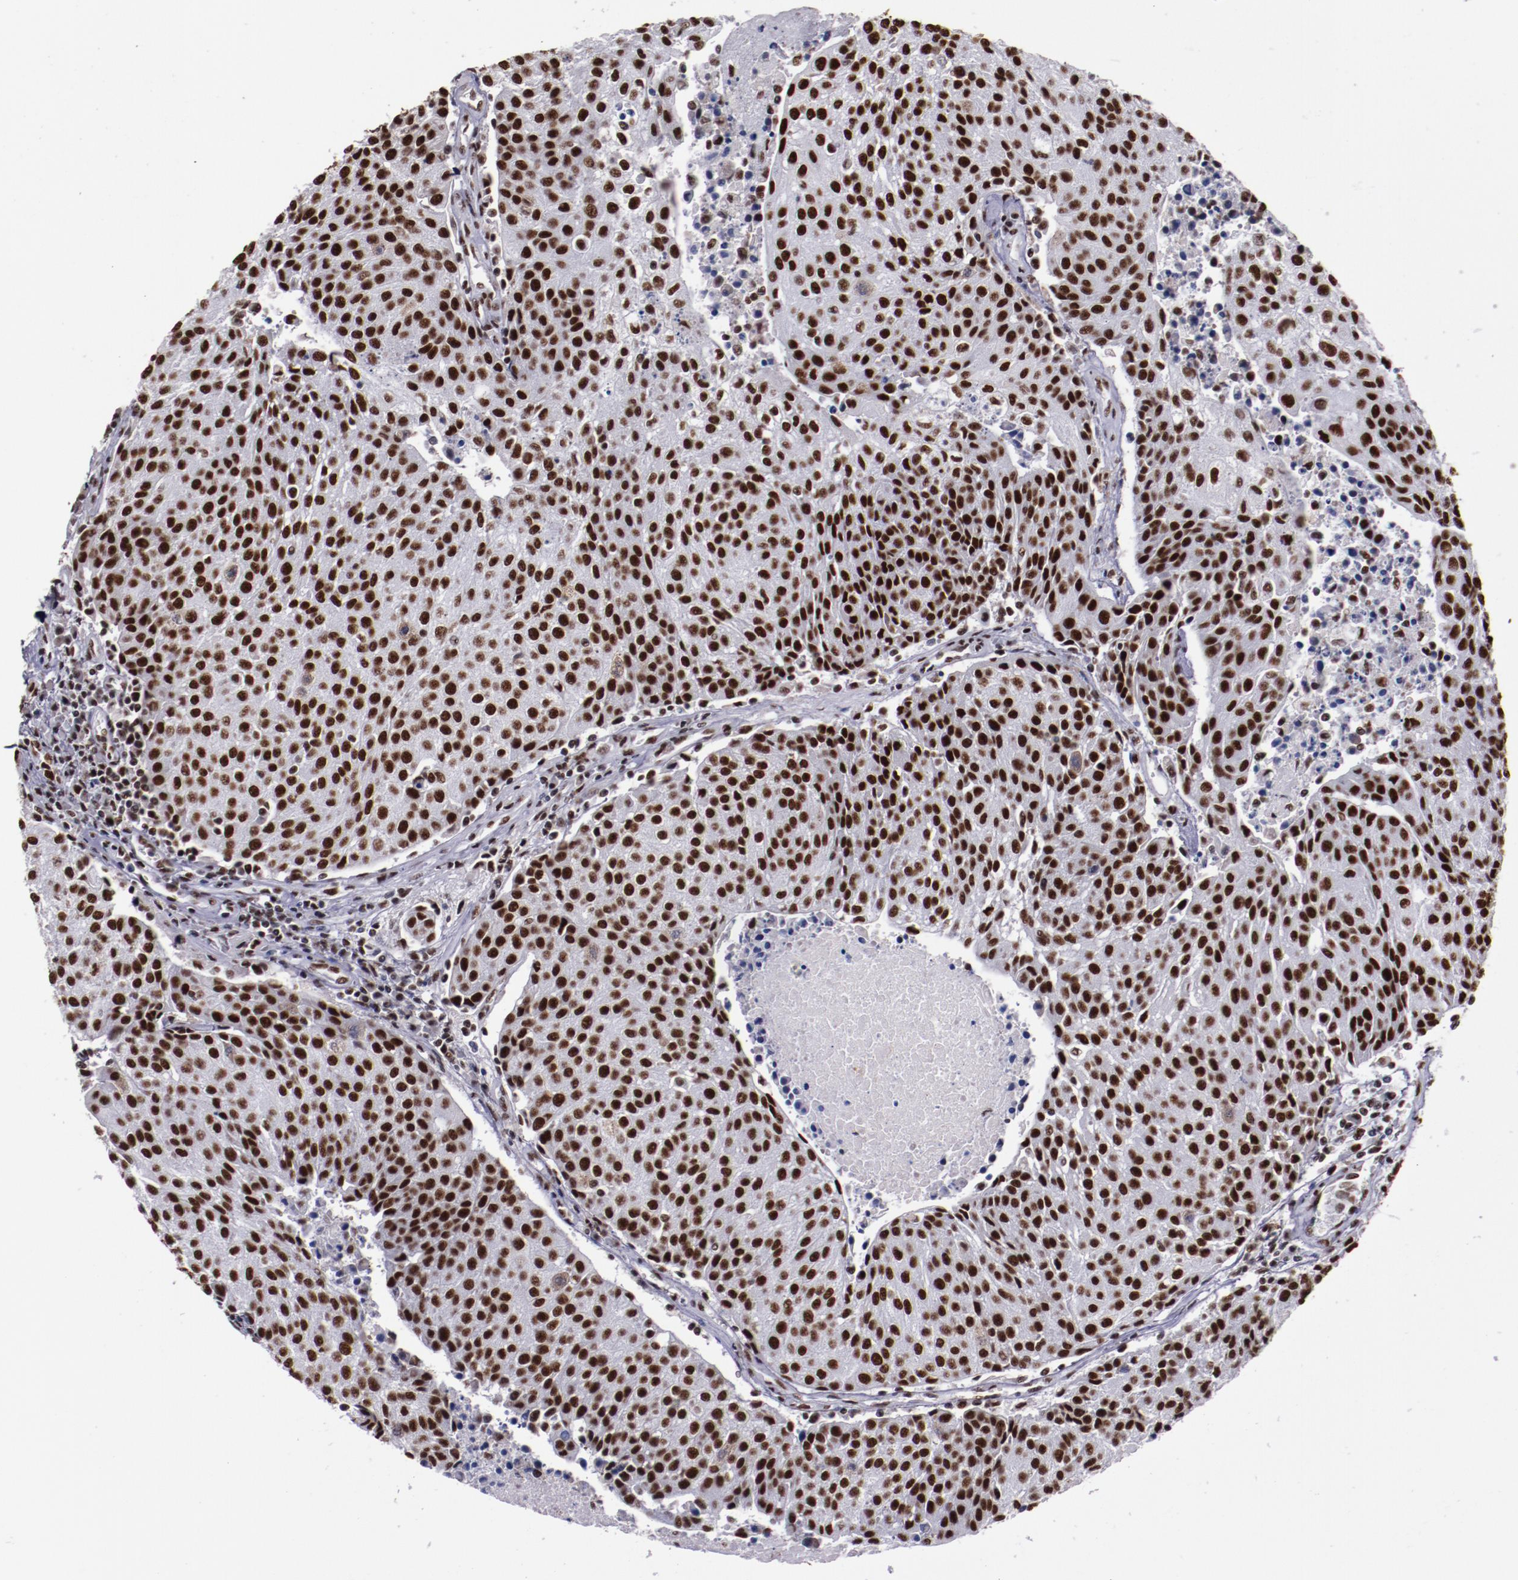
{"staining": {"intensity": "strong", "quantity": ">75%", "location": "nuclear"}, "tissue": "urothelial cancer", "cell_type": "Tumor cells", "image_type": "cancer", "snomed": [{"axis": "morphology", "description": "Urothelial carcinoma, High grade"}, {"axis": "topography", "description": "Urinary bladder"}], "caption": "About >75% of tumor cells in high-grade urothelial carcinoma show strong nuclear protein positivity as visualized by brown immunohistochemical staining.", "gene": "PPP4R3A", "patient": {"sex": "female", "age": 85}}